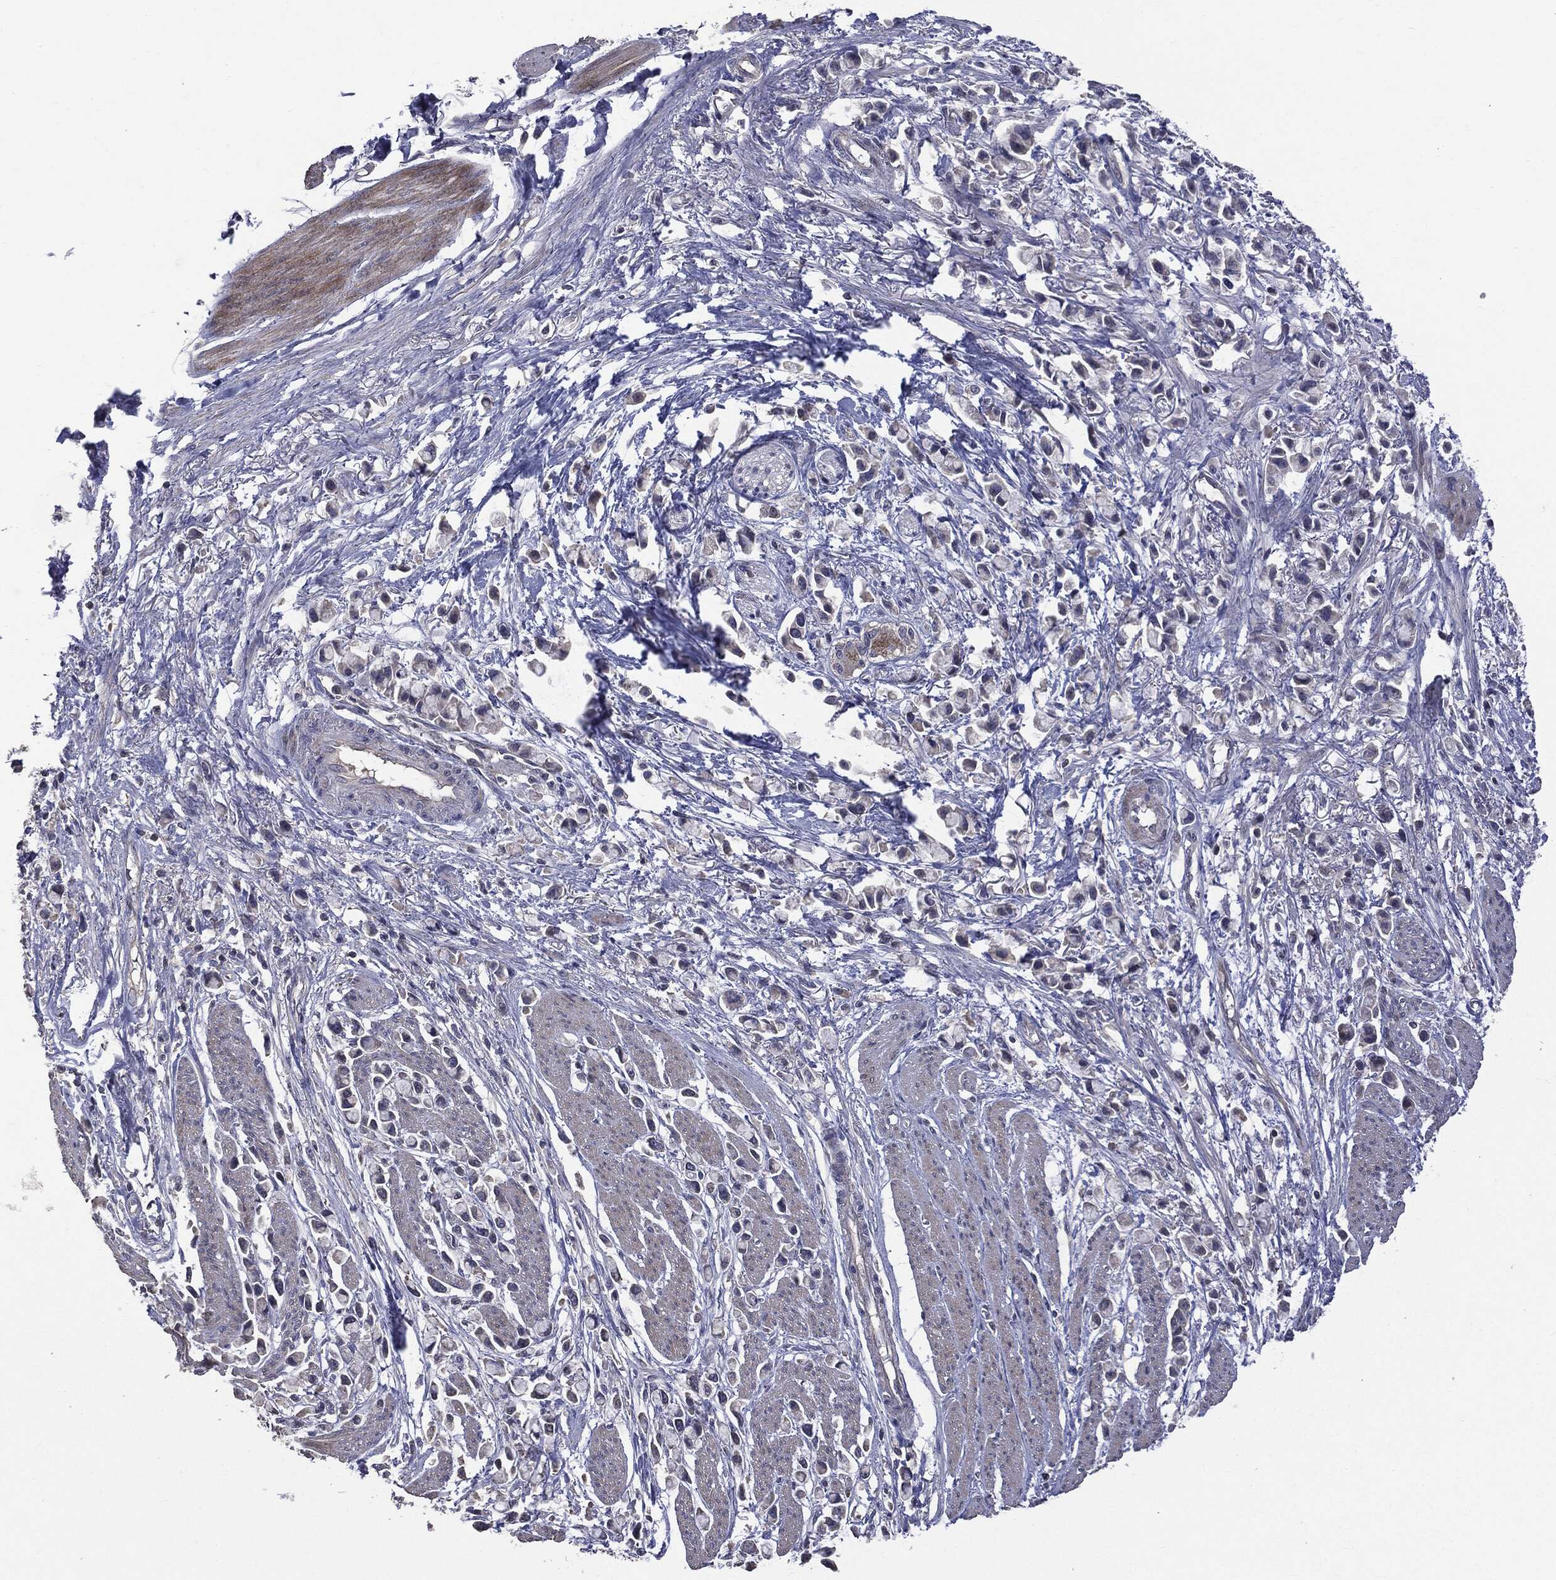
{"staining": {"intensity": "negative", "quantity": "none", "location": "none"}, "tissue": "stomach cancer", "cell_type": "Tumor cells", "image_type": "cancer", "snomed": [{"axis": "morphology", "description": "Adenocarcinoma, NOS"}, {"axis": "topography", "description": "Stomach"}], "caption": "This is an IHC image of stomach cancer (adenocarcinoma). There is no expression in tumor cells.", "gene": "MTOR", "patient": {"sex": "female", "age": 81}}